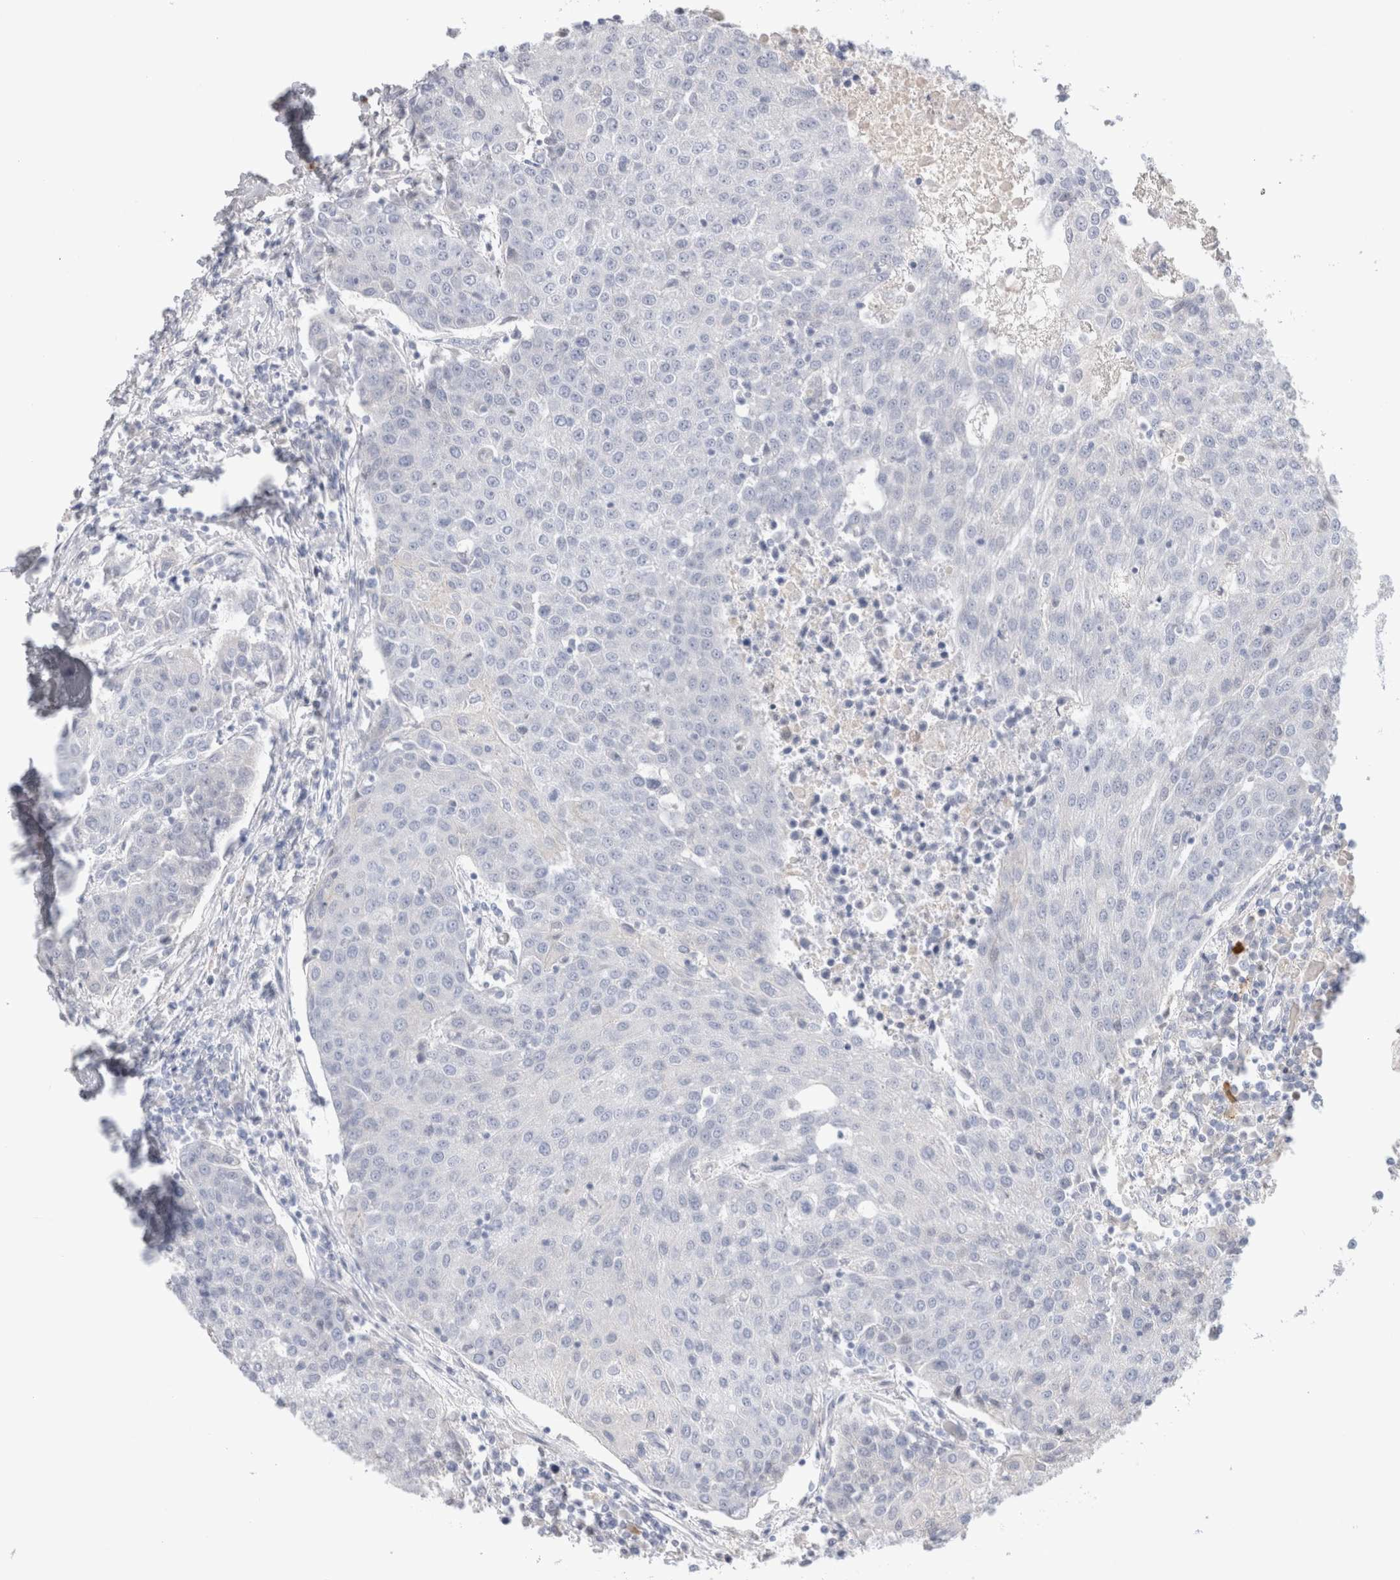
{"staining": {"intensity": "negative", "quantity": "none", "location": "none"}, "tissue": "urothelial cancer", "cell_type": "Tumor cells", "image_type": "cancer", "snomed": [{"axis": "morphology", "description": "Urothelial carcinoma, High grade"}, {"axis": "topography", "description": "Urinary bladder"}], "caption": "DAB immunohistochemical staining of human urothelial cancer shows no significant staining in tumor cells.", "gene": "HPGDS", "patient": {"sex": "female", "age": 85}}